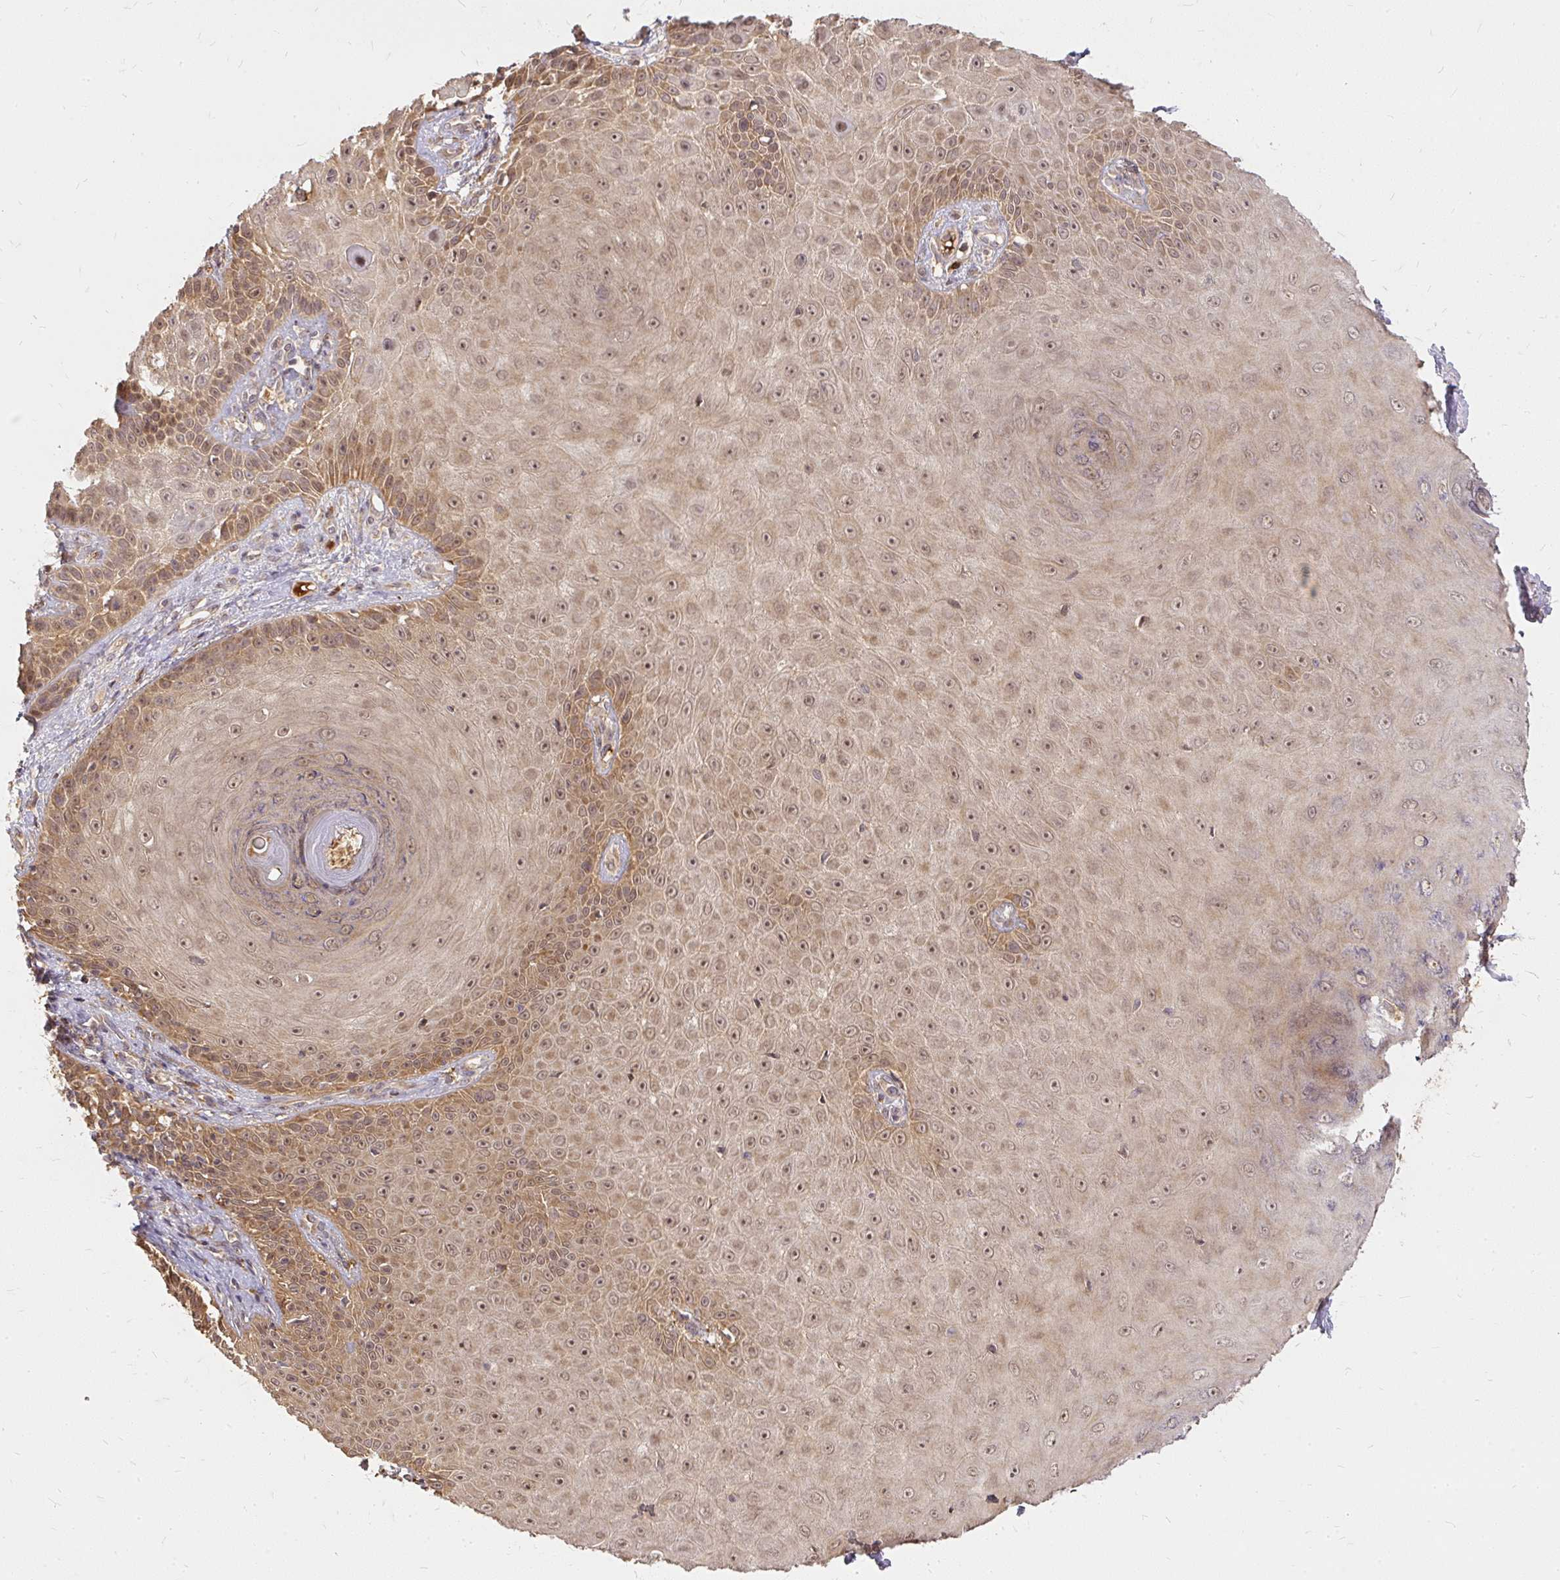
{"staining": {"intensity": "moderate", "quantity": ">75%", "location": "cytoplasmic/membranous,nuclear"}, "tissue": "skin cancer", "cell_type": "Tumor cells", "image_type": "cancer", "snomed": [{"axis": "morphology", "description": "Squamous cell carcinoma, NOS"}, {"axis": "topography", "description": "Skin"}], "caption": "IHC staining of skin squamous cell carcinoma, which shows medium levels of moderate cytoplasmic/membranous and nuclear staining in about >75% of tumor cells indicating moderate cytoplasmic/membranous and nuclear protein expression. The staining was performed using DAB (3,3'-diaminobenzidine) (brown) for protein detection and nuclei were counterstained in hematoxylin (blue).", "gene": "AP5S1", "patient": {"sex": "male", "age": 86}}